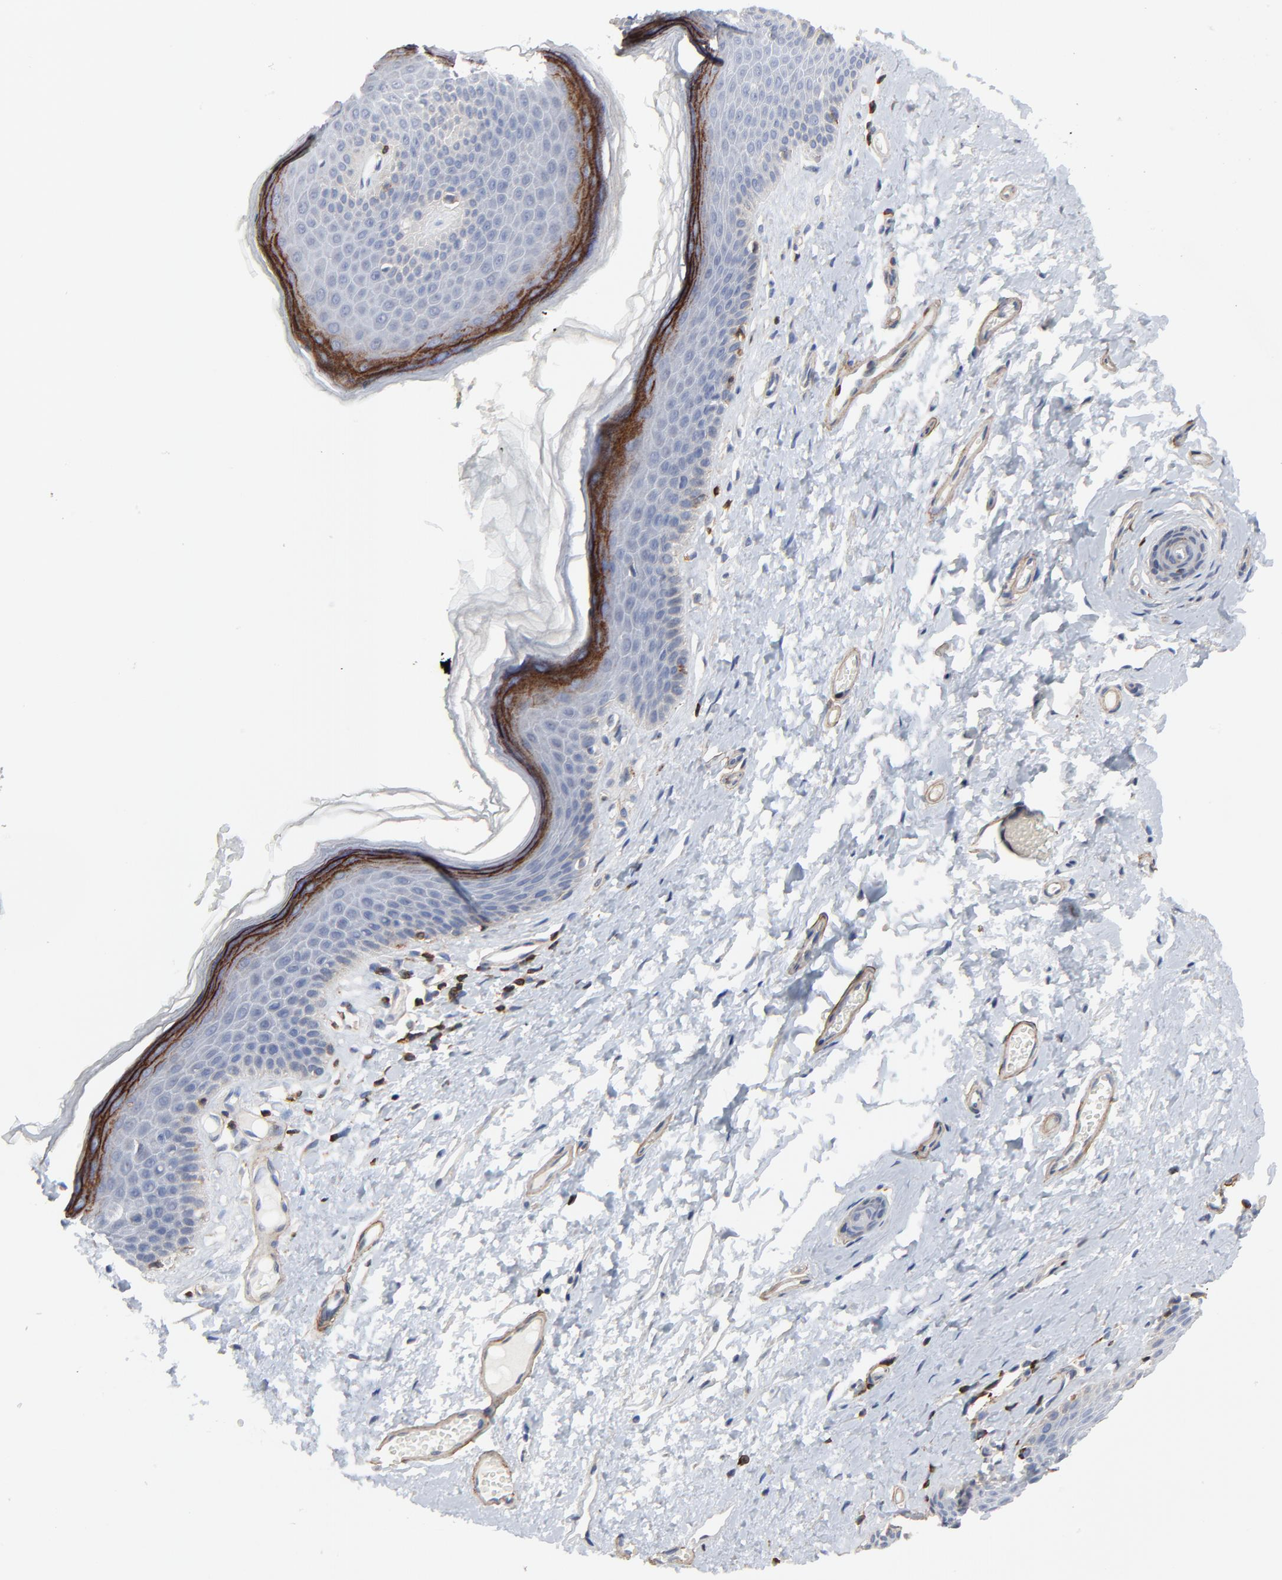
{"staining": {"intensity": "strong", "quantity": "<25%", "location": "cytoplasmic/membranous"}, "tissue": "skin", "cell_type": "Epidermal cells", "image_type": "normal", "snomed": [{"axis": "morphology", "description": "Normal tissue, NOS"}, {"axis": "morphology", "description": "Inflammation, NOS"}, {"axis": "topography", "description": "Vulva"}], "caption": "Brown immunohistochemical staining in normal skin shows strong cytoplasmic/membranous expression in approximately <25% of epidermal cells. (brown staining indicates protein expression, while blue staining denotes nuclei).", "gene": "SKAP1", "patient": {"sex": "female", "age": 84}}